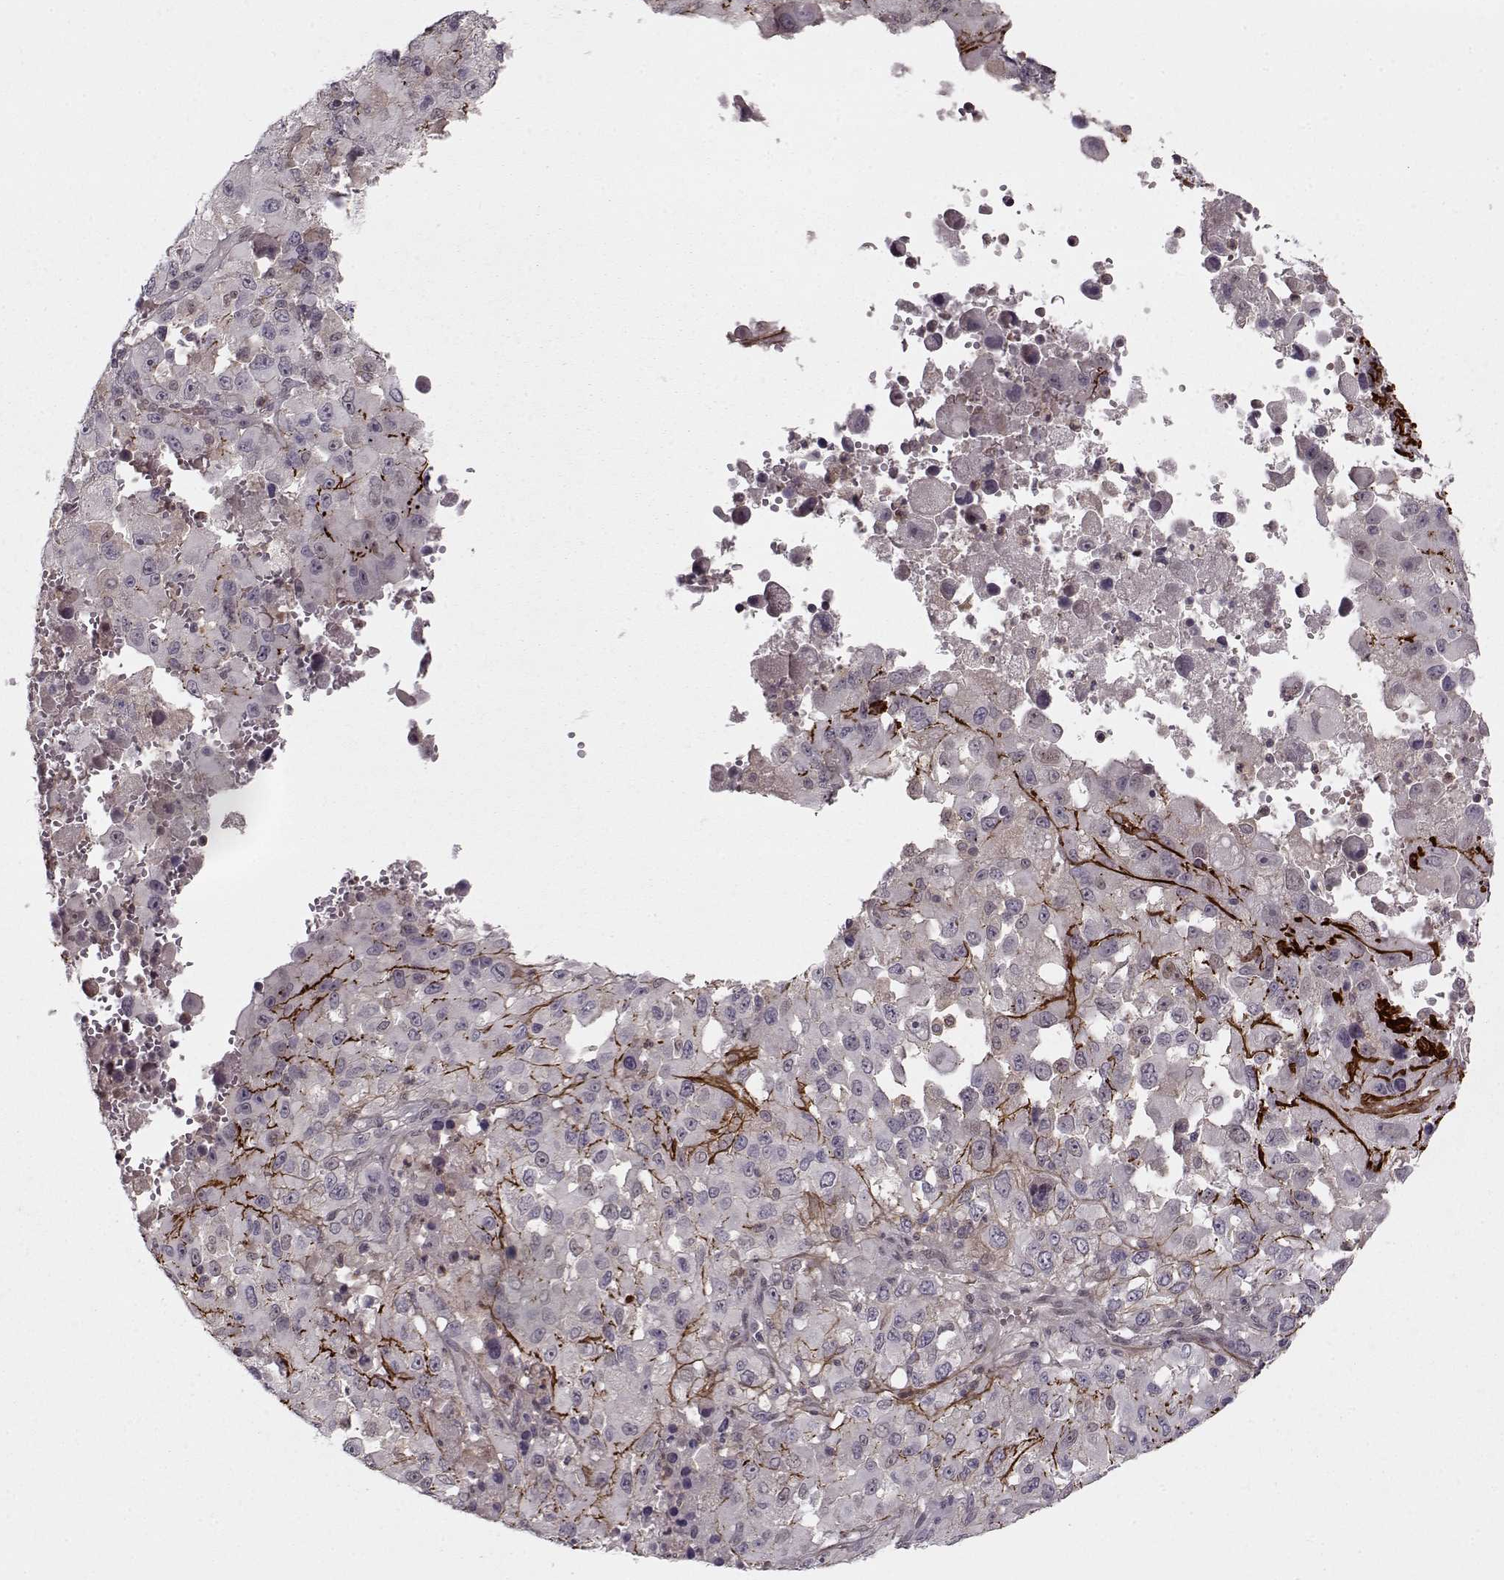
{"staining": {"intensity": "strong", "quantity": "<25%", "location": "cytoplasmic/membranous"}, "tissue": "melanoma", "cell_type": "Tumor cells", "image_type": "cancer", "snomed": [{"axis": "morphology", "description": "Malignant melanoma, Metastatic site"}, {"axis": "topography", "description": "Soft tissue"}], "caption": "A medium amount of strong cytoplasmic/membranous staining is appreciated in approximately <25% of tumor cells in malignant melanoma (metastatic site) tissue. The protein is shown in brown color, while the nuclei are stained blue.", "gene": "DENND4B", "patient": {"sex": "male", "age": 50}}